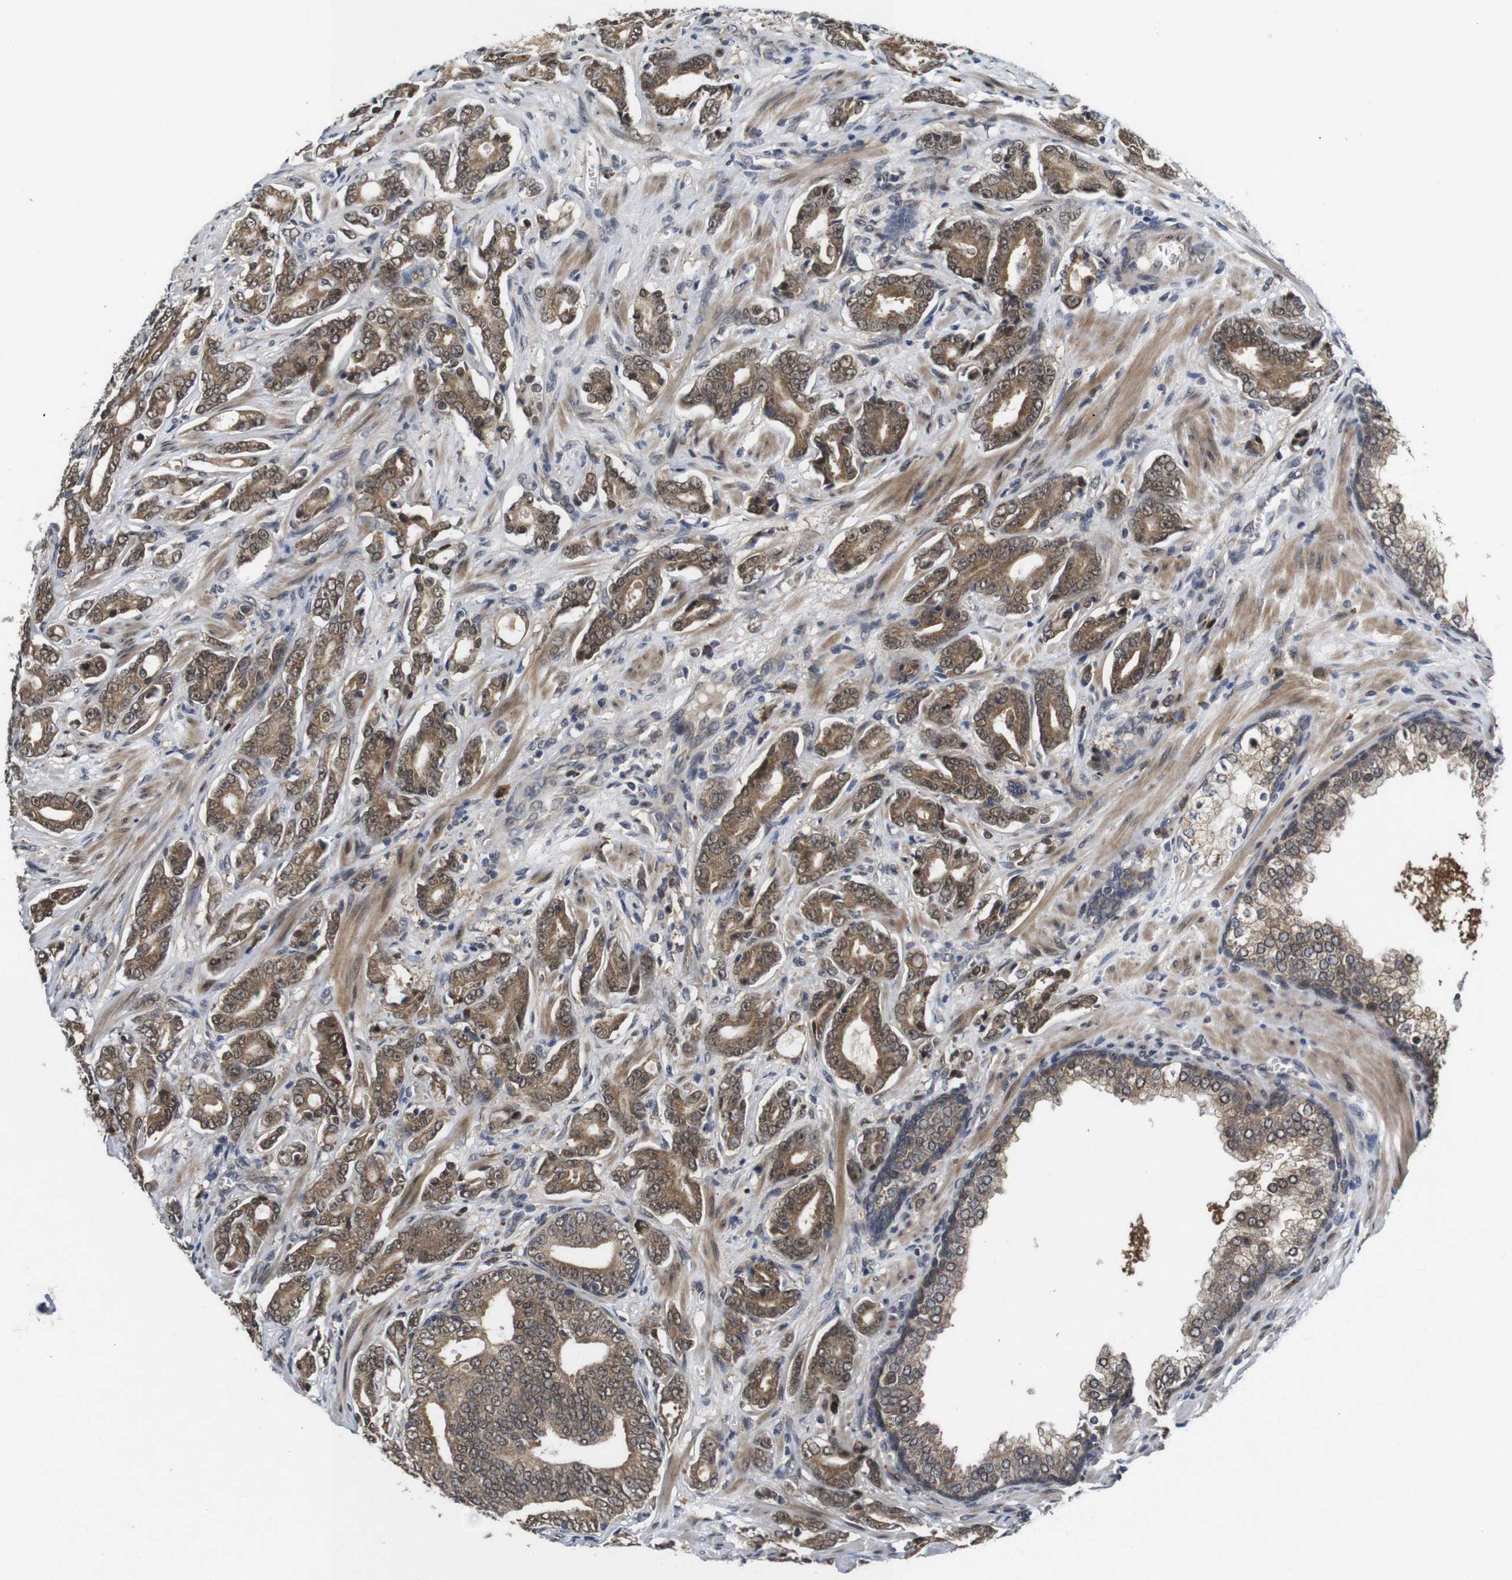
{"staining": {"intensity": "moderate", "quantity": ">75%", "location": "cytoplasmic/membranous"}, "tissue": "prostate cancer", "cell_type": "Tumor cells", "image_type": "cancer", "snomed": [{"axis": "morphology", "description": "Adenocarcinoma, Low grade"}, {"axis": "topography", "description": "Prostate"}], "caption": "A histopathology image showing moderate cytoplasmic/membranous staining in approximately >75% of tumor cells in prostate cancer (low-grade adenocarcinoma), as visualized by brown immunohistochemical staining.", "gene": "ZBTB46", "patient": {"sex": "male", "age": 58}}